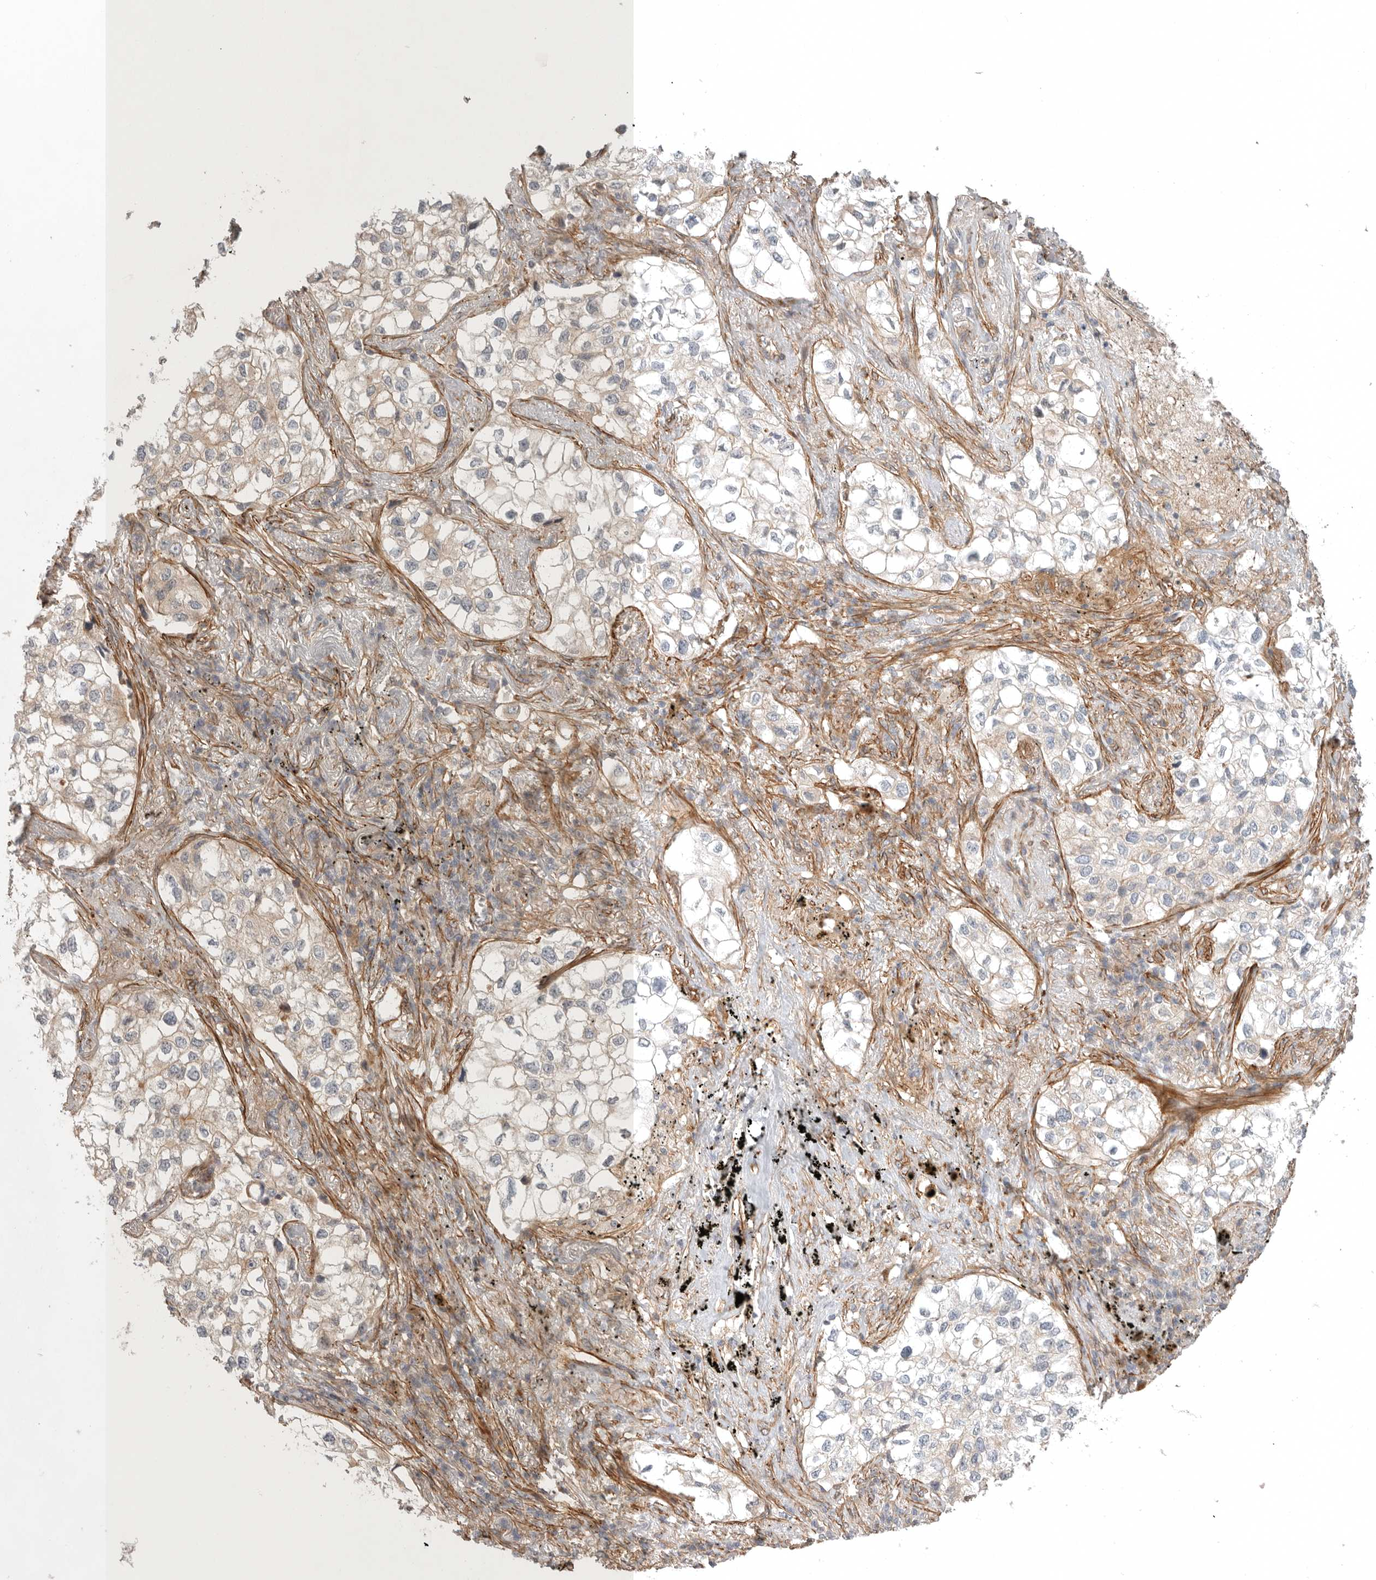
{"staining": {"intensity": "weak", "quantity": "<25%", "location": "cytoplasmic/membranous"}, "tissue": "lung cancer", "cell_type": "Tumor cells", "image_type": "cancer", "snomed": [{"axis": "morphology", "description": "Adenocarcinoma, NOS"}, {"axis": "topography", "description": "Lung"}], "caption": "IHC micrograph of adenocarcinoma (lung) stained for a protein (brown), which exhibits no positivity in tumor cells.", "gene": "LONRF1", "patient": {"sex": "male", "age": 63}}